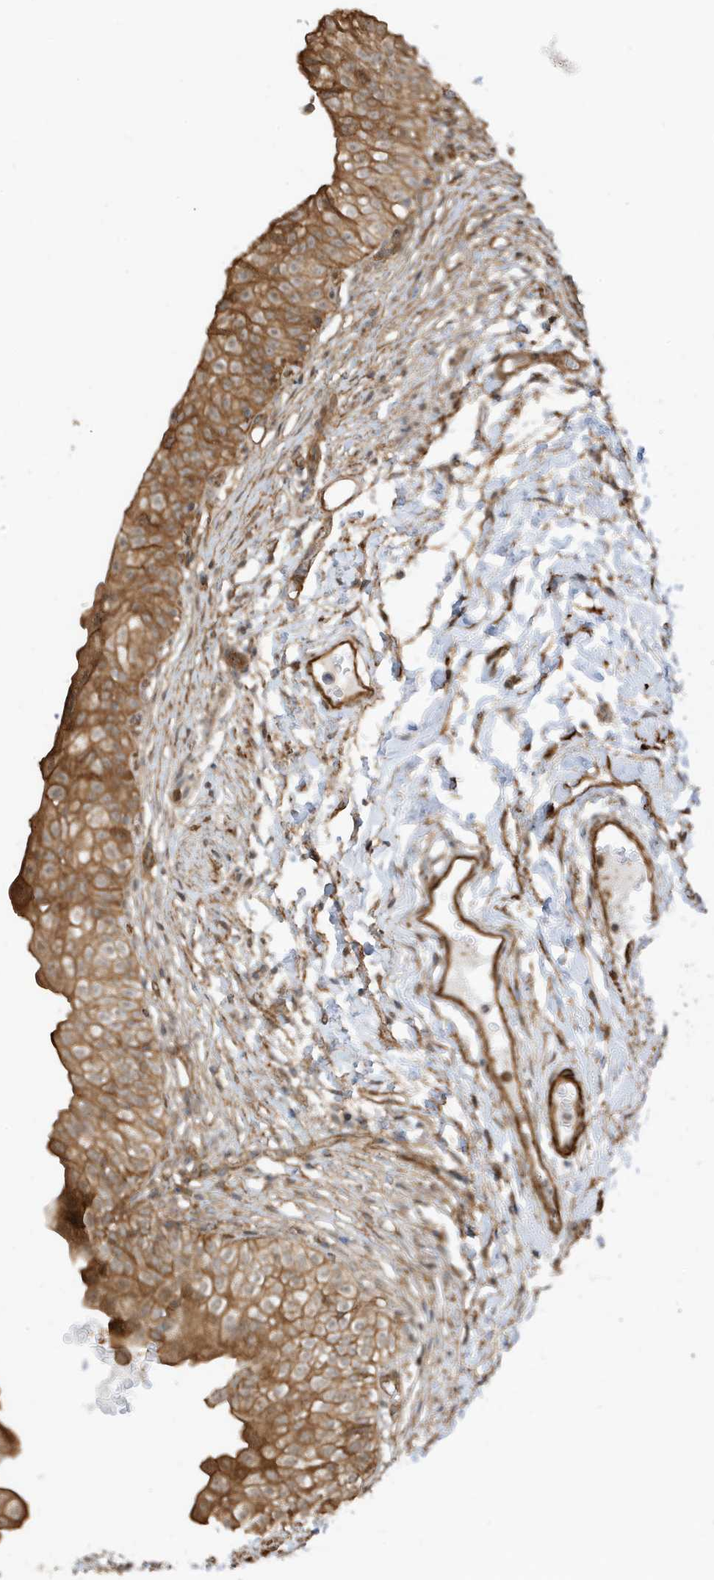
{"staining": {"intensity": "strong", "quantity": ">75%", "location": "cytoplasmic/membranous"}, "tissue": "urinary bladder", "cell_type": "Urothelial cells", "image_type": "normal", "snomed": [{"axis": "morphology", "description": "Normal tissue, NOS"}, {"axis": "topography", "description": "Urinary bladder"}], "caption": "Urinary bladder stained with IHC reveals strong cytoplasmic/membranous staining in about >75% of urothelial cells.", "gene": "CDC42EP3", "patient": {"sex": "male", "age": 55}}